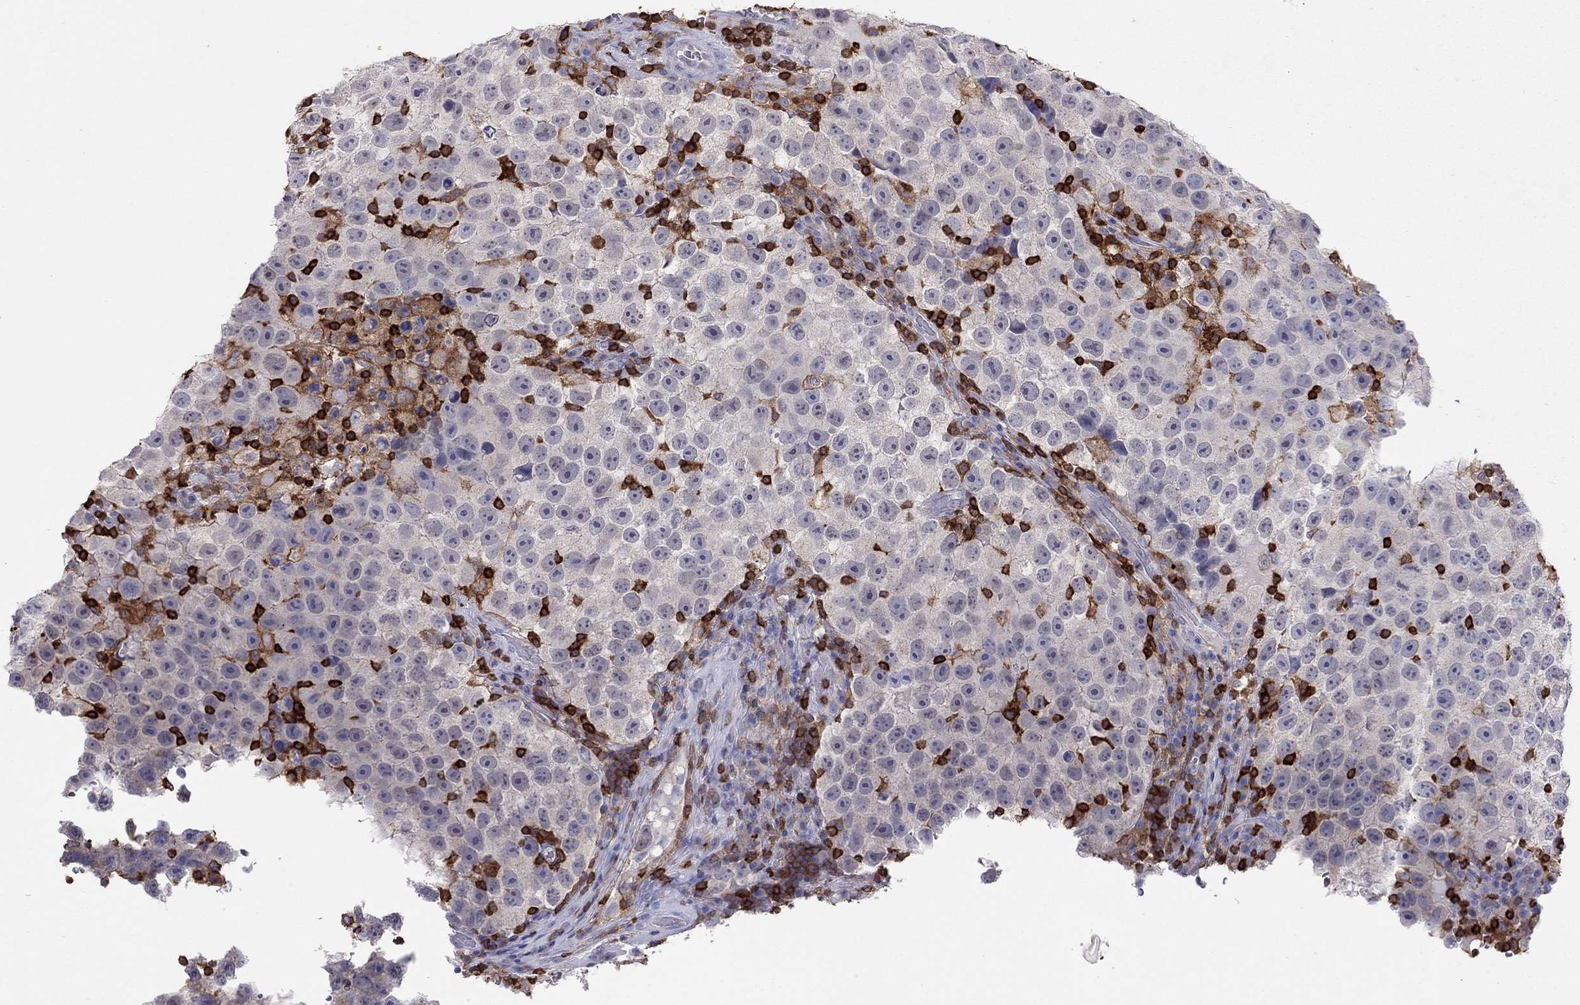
{"staining": {"intensity": "negative", "quantity": "none", "location": "none"}, "tissue": "testis cancer", "cell_type": "Tumor cells", "image_type": "cancer", "snomed": [{"axis": "morphology", "description": "Normal tissue, NOS"}, {"axis": "morphology", "description": "Seminoma, NOS"}, {"axis": "topography", "description": "Testis"}], "caption": "Seminoma (testis) was stained to show a protein in brown. There is no significant positivity in tumor cells.", "gene": "MND1", "patient": {"sex": "male", "age": 31}}